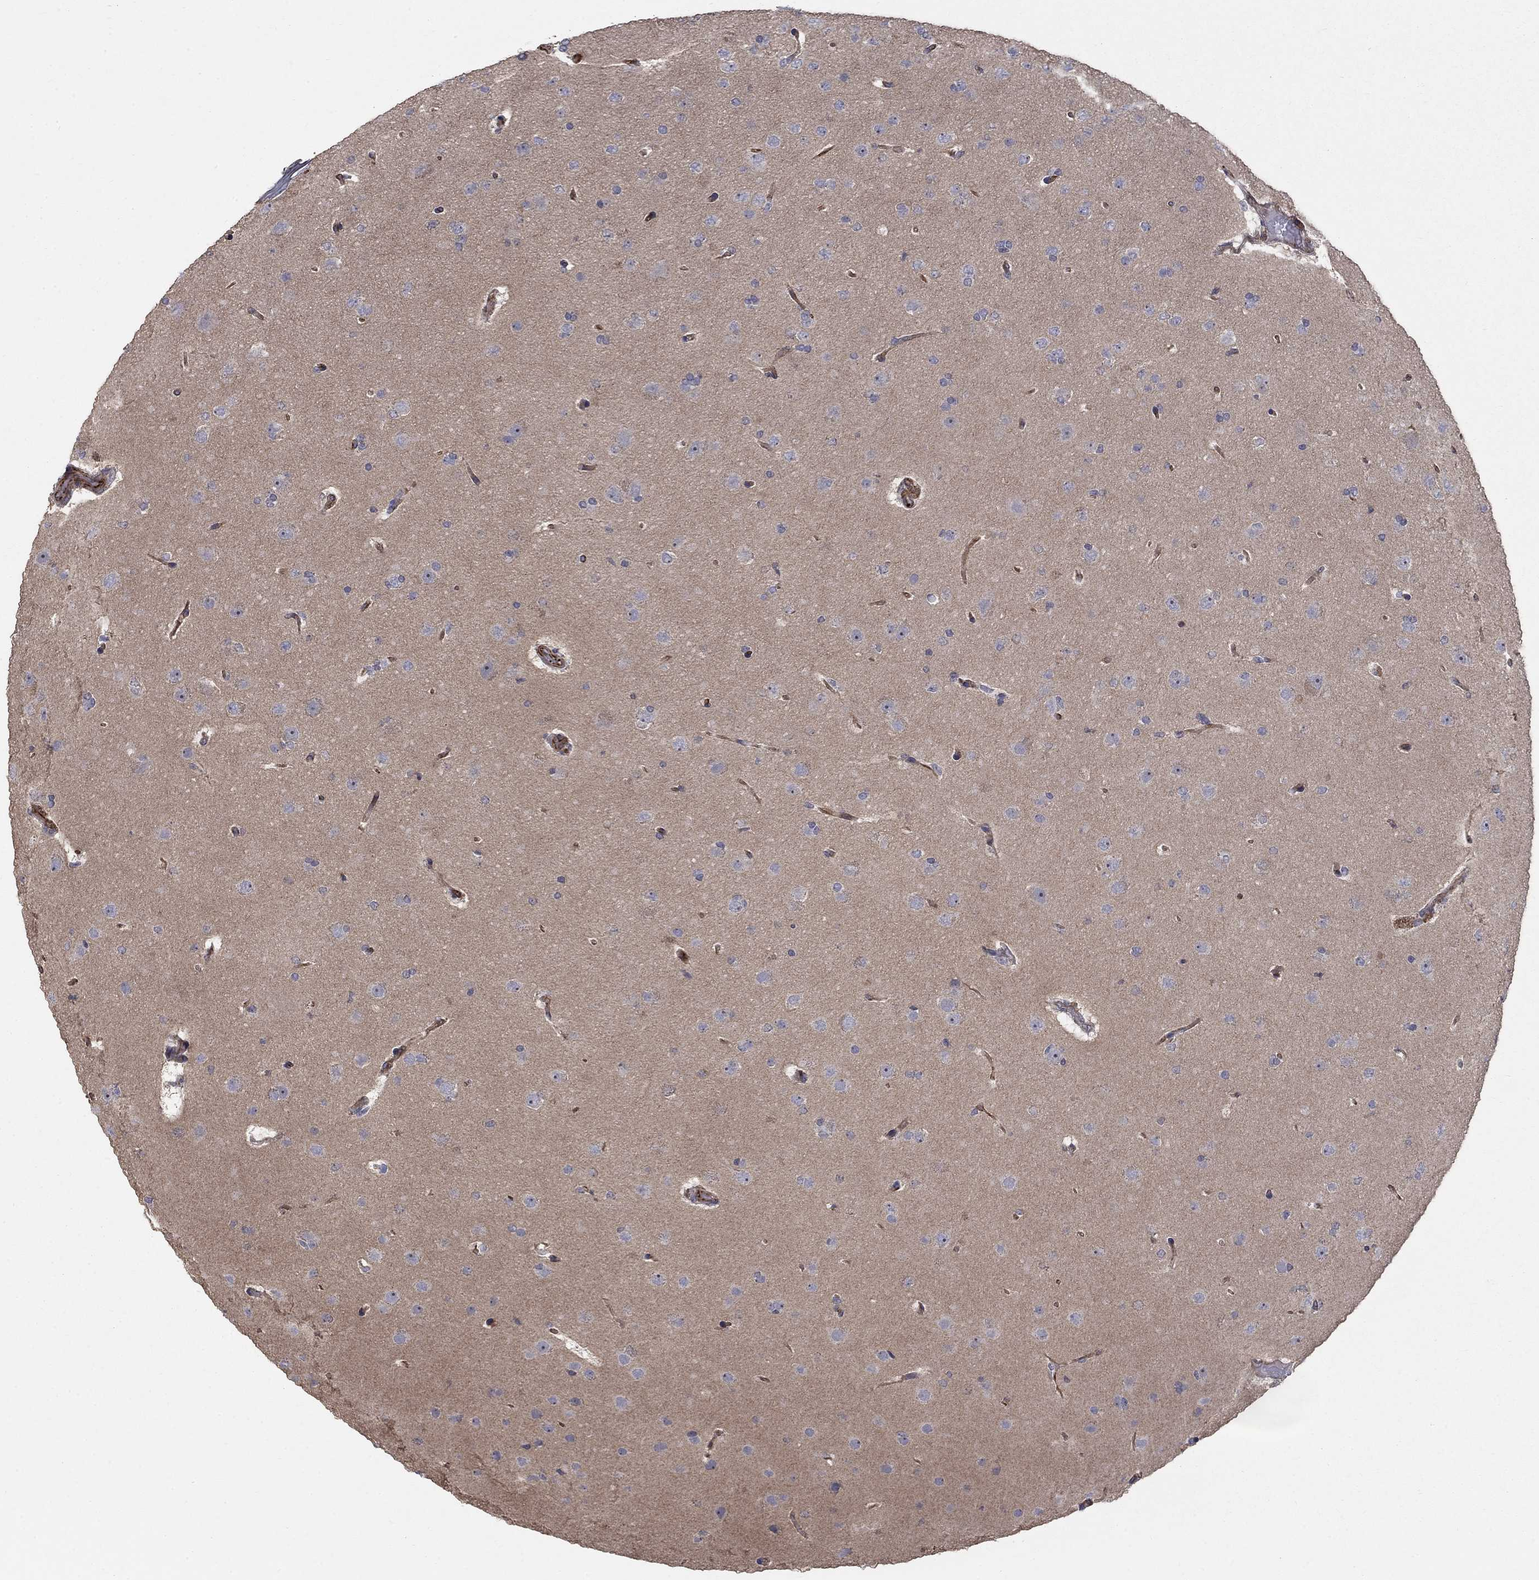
{"staining": {"intensity": "negative", "quantity": "none", "location": "none"}, "tissue": "glioma", "cell_type": "Tumor cells", "image_type": "cancer", "snomed": [{"axis": "morphology", "description": "Glioma, malignant, NOS"}, {"axis": "topography", "description": "Cerebral cortex"}], "caption": "Immunohistochemical staining of glioma shows no significant staining in tumor cells.", "gene": "MSRA", "patient": {"sex": "male", "age": 58}}